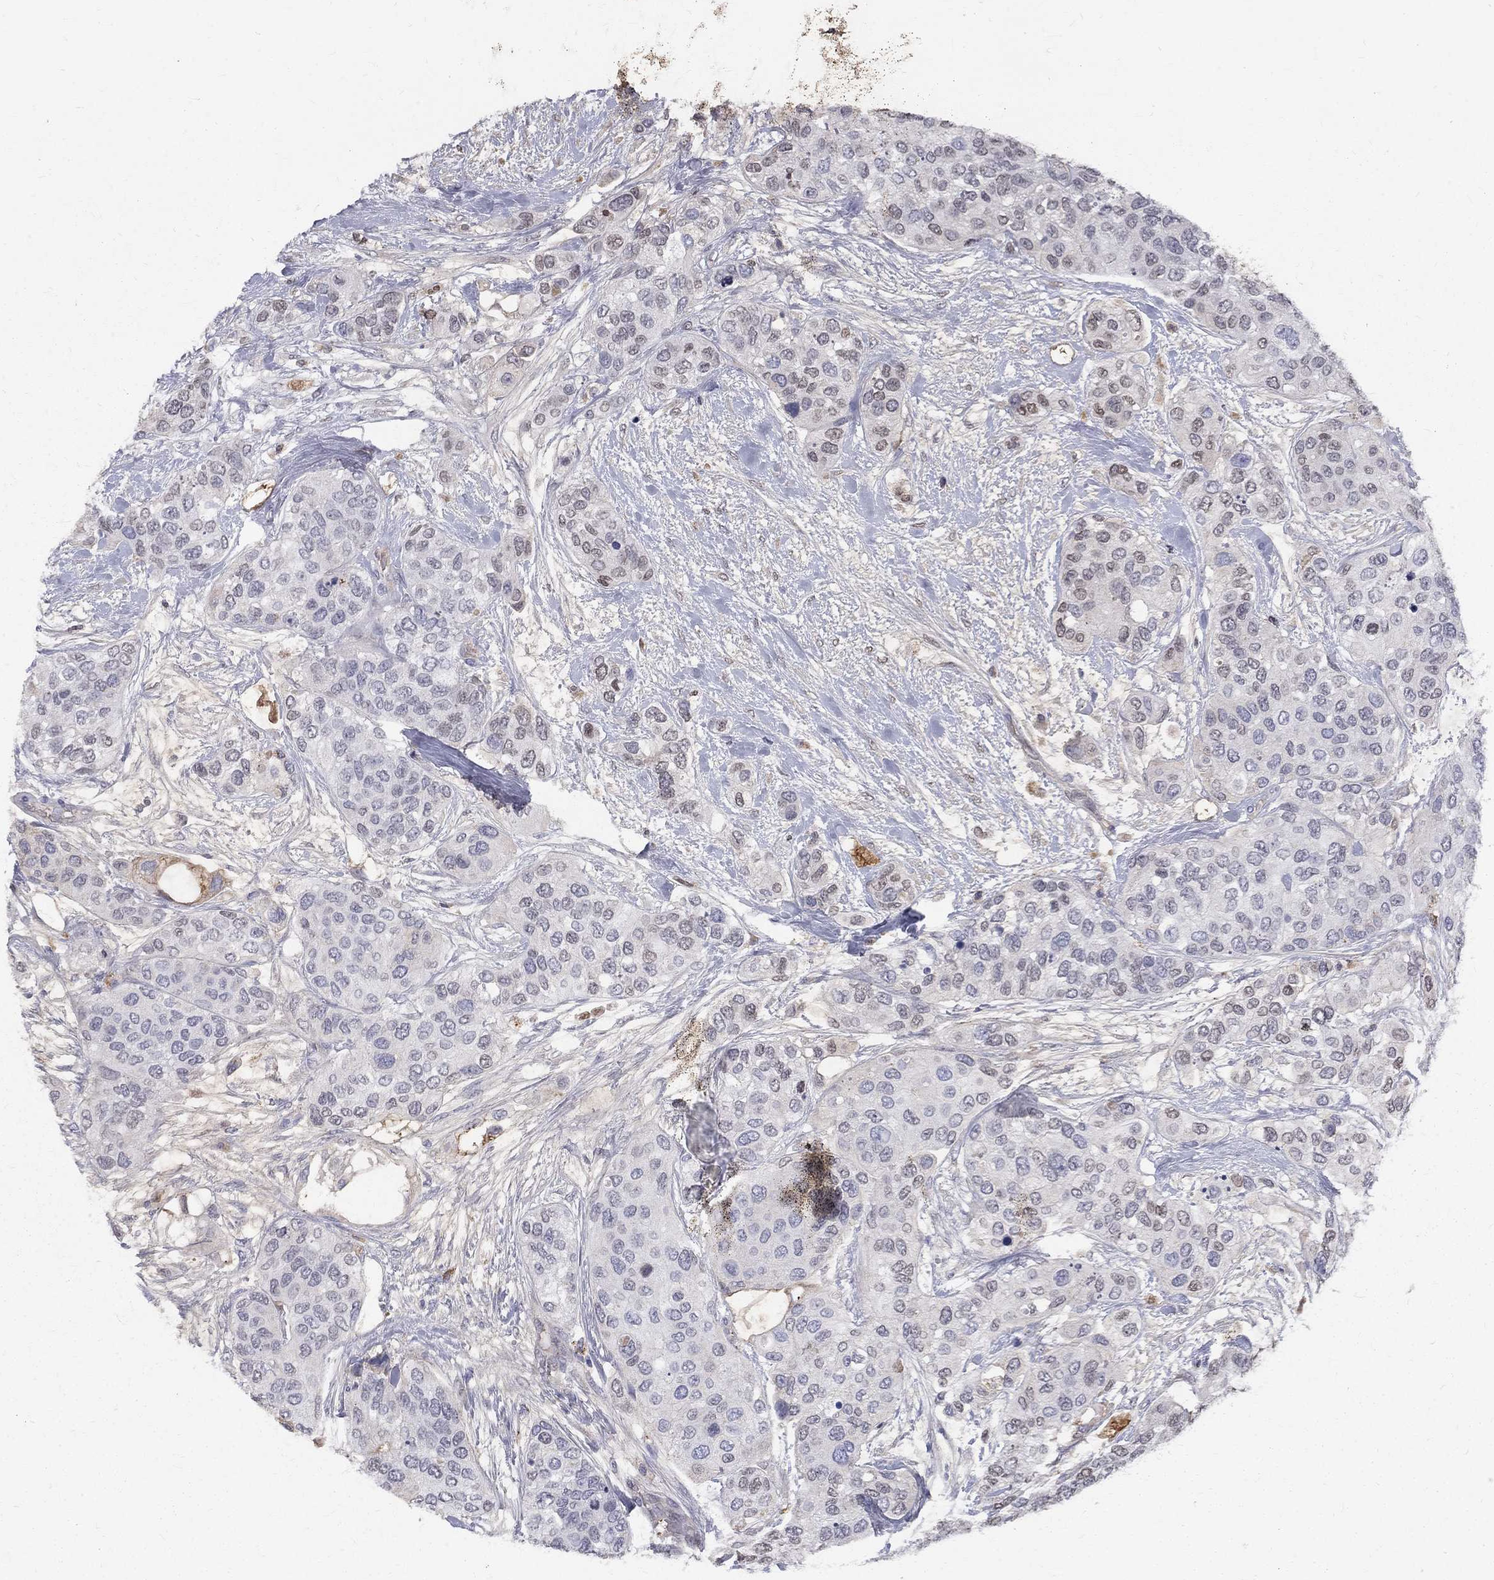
{"staining": {"intensity": "strong", "quantity": "<25%", "location": "cytoplasmic/membranous"}, "tissue": "urothelial cancer", "cell_type": "Tumor cells", "image_type": "cancer", "snomed": [{"axis": "morphology", "description": "Urothelial carcinoma, High grade"}, {"axis": "topography", "description": "Urinary bladder"}], "caption": "Immunohistochemistry (IHC) (DAB) staining of urothelial cancer displays strong cytoplasmic/membranous protein expression in approximately <25% of tumor cells.", "gene": "EPDR1", "patient": {"sex": "male", "age": 77}}